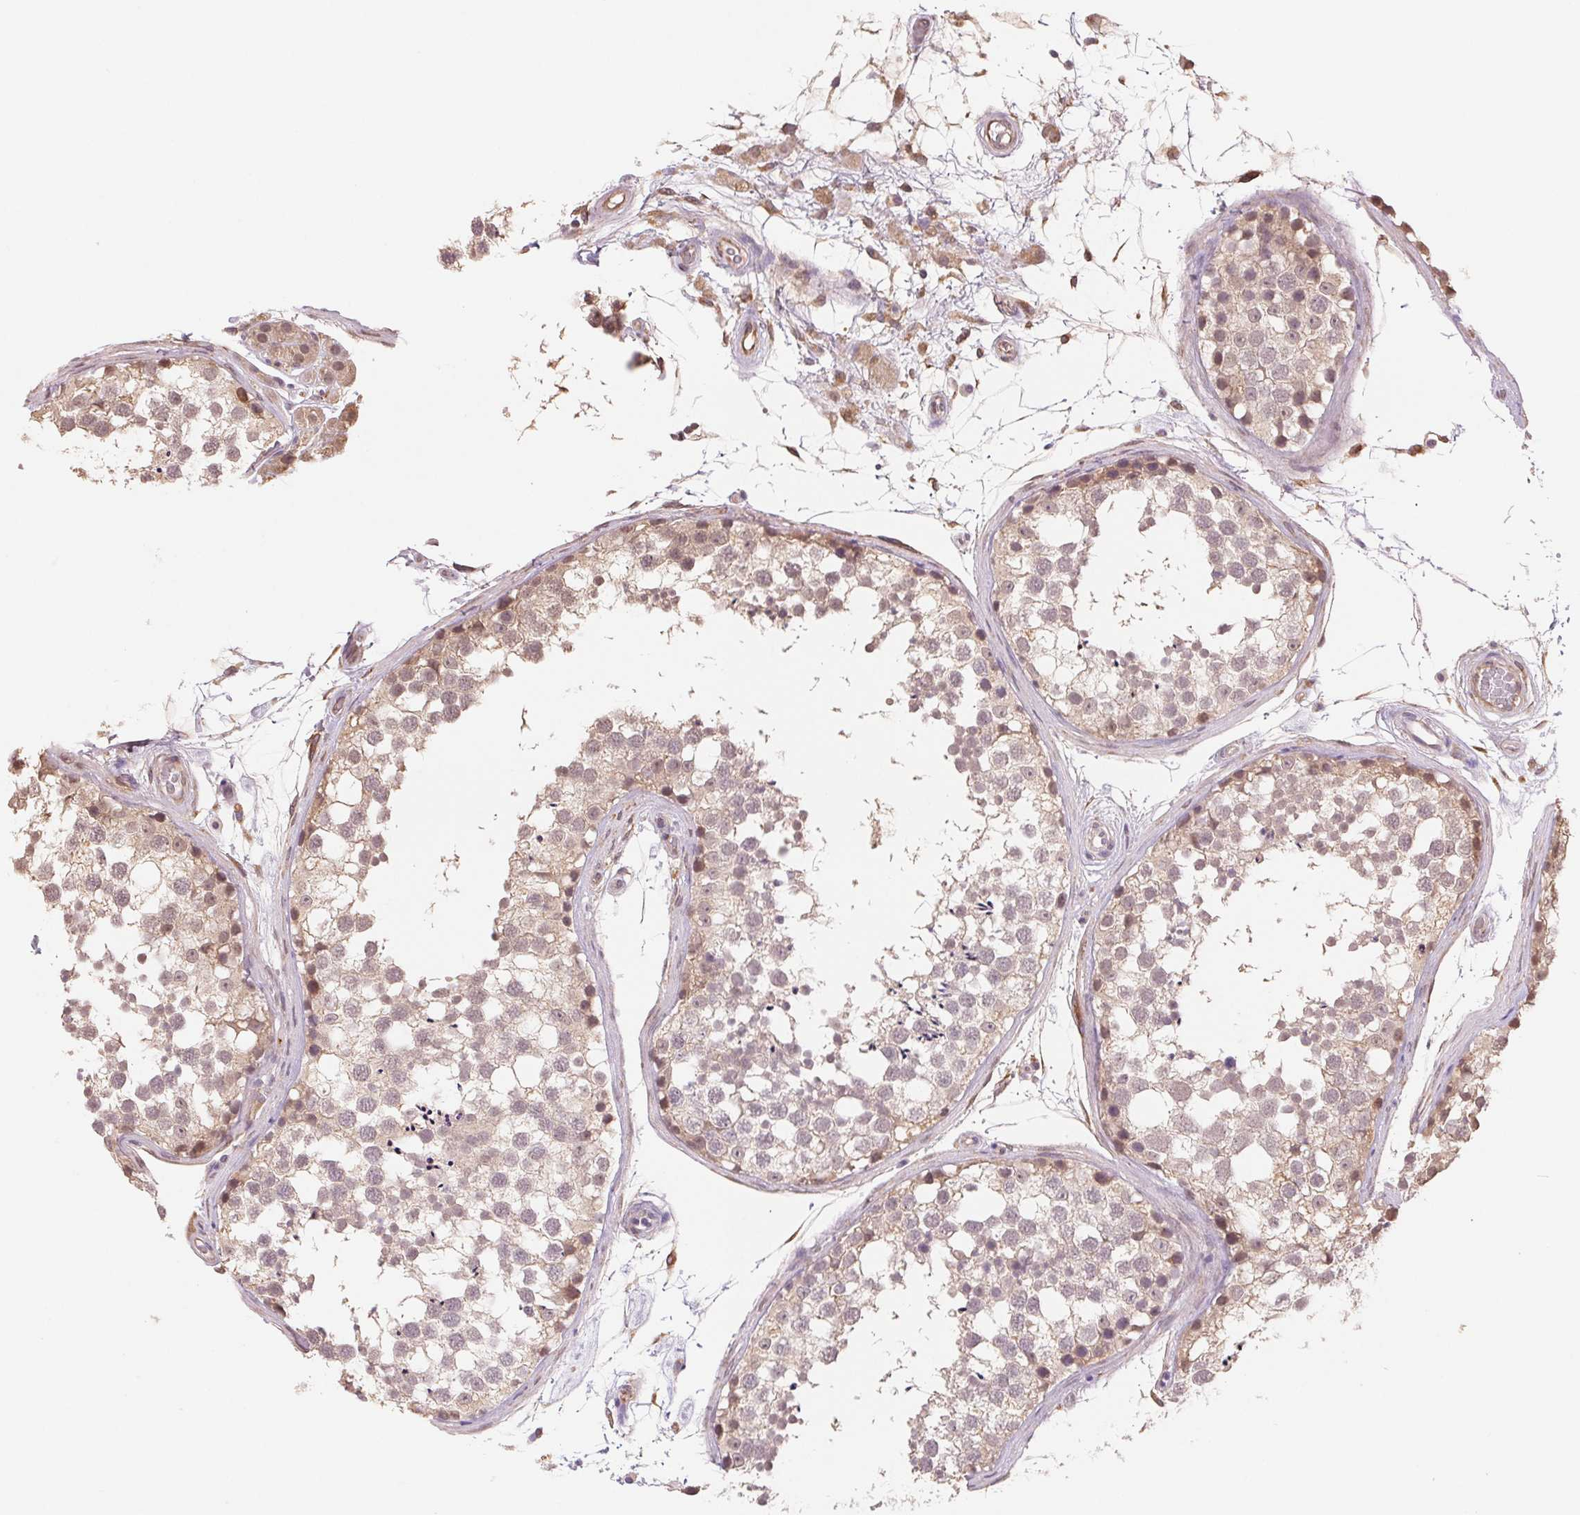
{"staining": {"intensity": "weak", "quantity": "25%-75%", "location": "cytoplasmic/membranous"}, "tissue": "testis", "cell_type": "Cells in seminiferous ducts", "image_type": "normal", "snomed": [{"axis": "morphology", "description": "Normal tissue, NOS"}, {"axis": "morphology", "description": "Seminoma, NOS"}, {"axis": "topography", "description": "Testis"}], "caption": "Immunohistochemistry staining of unremarkable testis, which displays low levels of weak cytoplasmic/membranous positivity in approximately 25%-75% of cells in seminiferous ducts indicating weak cytoplasmic/membranous protein staining. The staining was performed using DAB (3,3'-diaminobenzidine) (brown) for protein detection and nuclei were counterstained in hematoxylin (blue).", "gene": "FKBP10", "patient": {"sex": "male", "age": 65}}